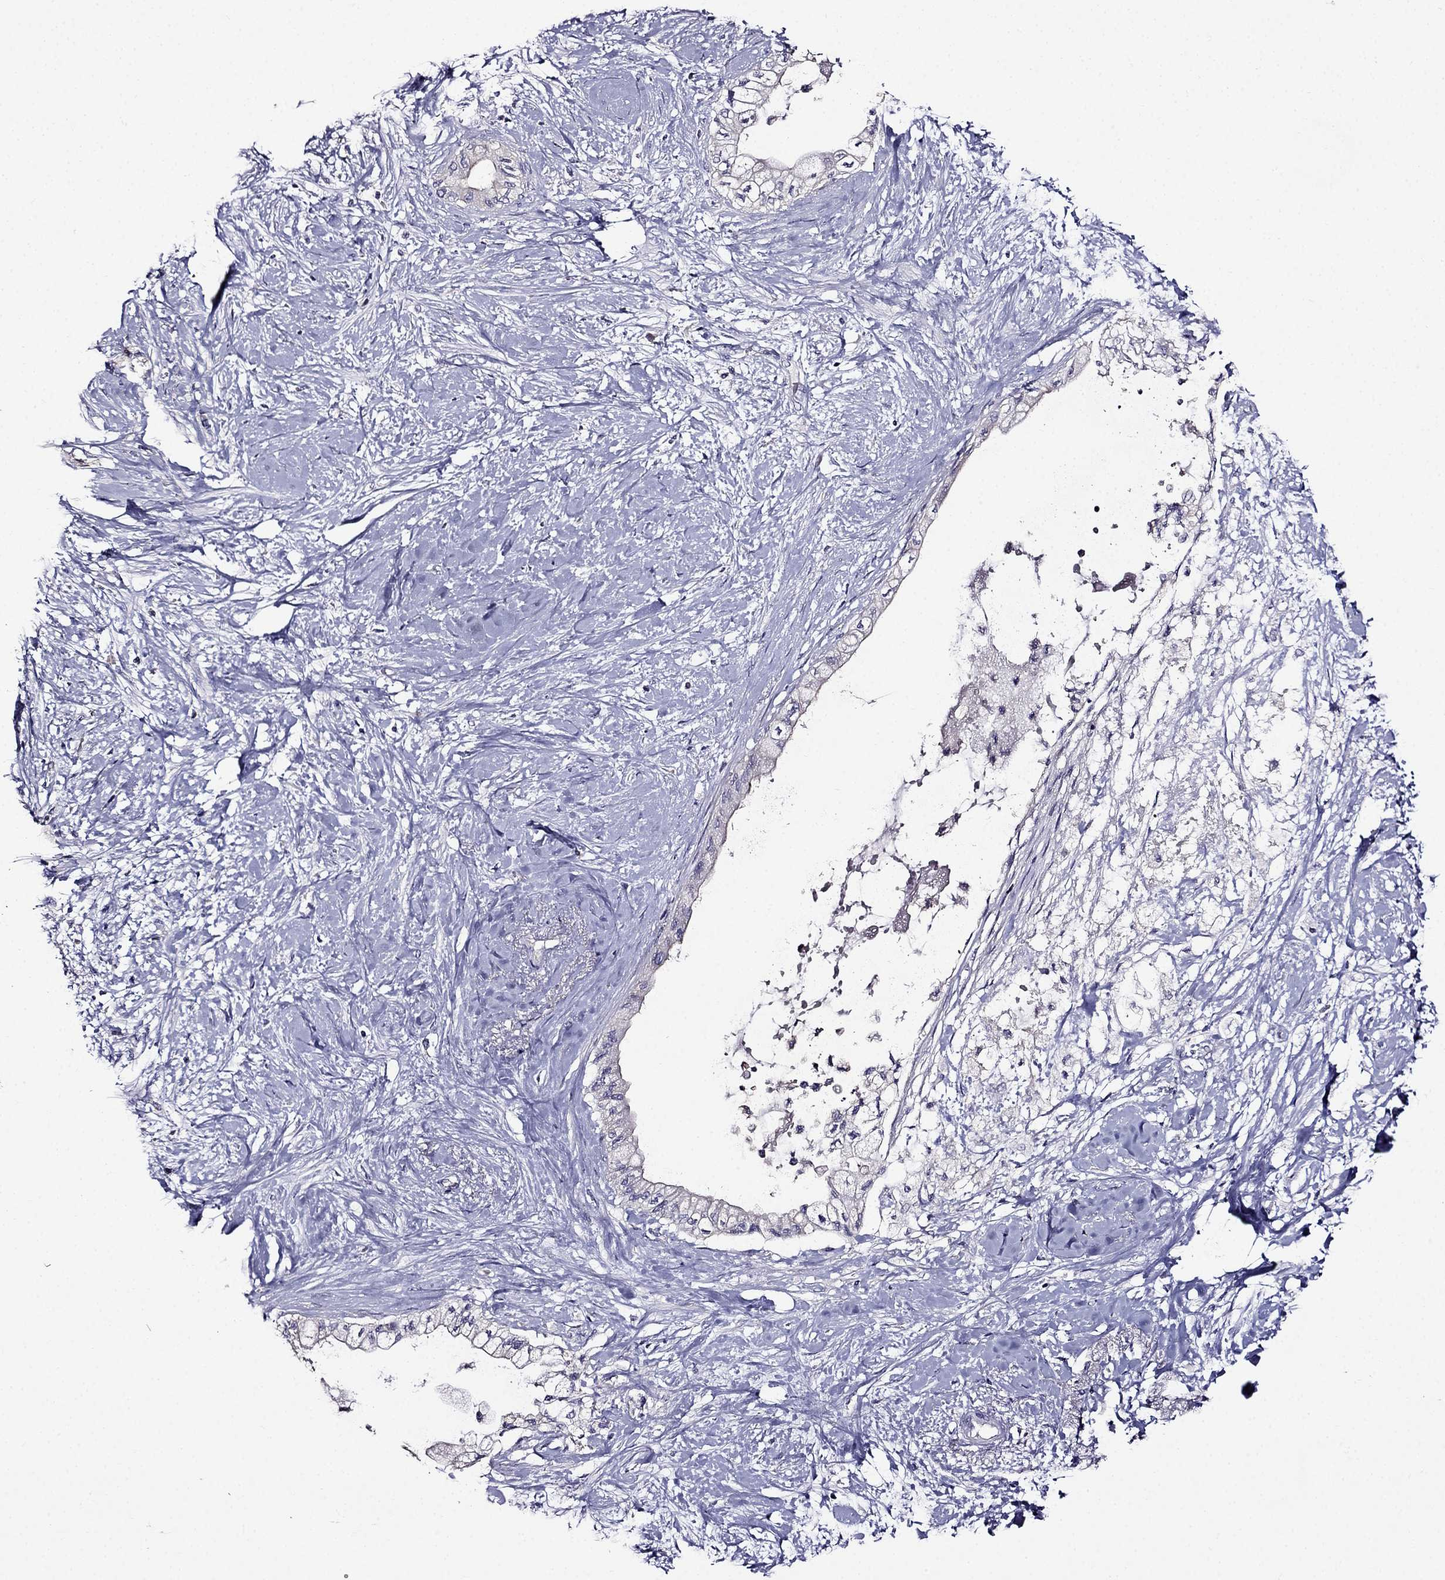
{"staining": {"intensity": "negative", "quantity": "none", "location": "none"}, "tissue": "pancreatic cancer", "cell_type": "Tumor cells", "image_type": "cancer", "snomed": [{"axis": "morphology", "description": "Normal tissue, NOS"}, {"axis": "morphology", "description": "Adenocarcinoma, NOS"}, {"axis": "topography", "description": "Pancreas"}, {"axis": "topography", "description": "Duodenum"}], "caption": "This is an immunohistochemistry (IHC) micrograph of human adenocarcinoma (pancreatic). There is no expression in tumor cells.", "gene": "TMEM266", "patient": {"sex": "female", "age": 60}}